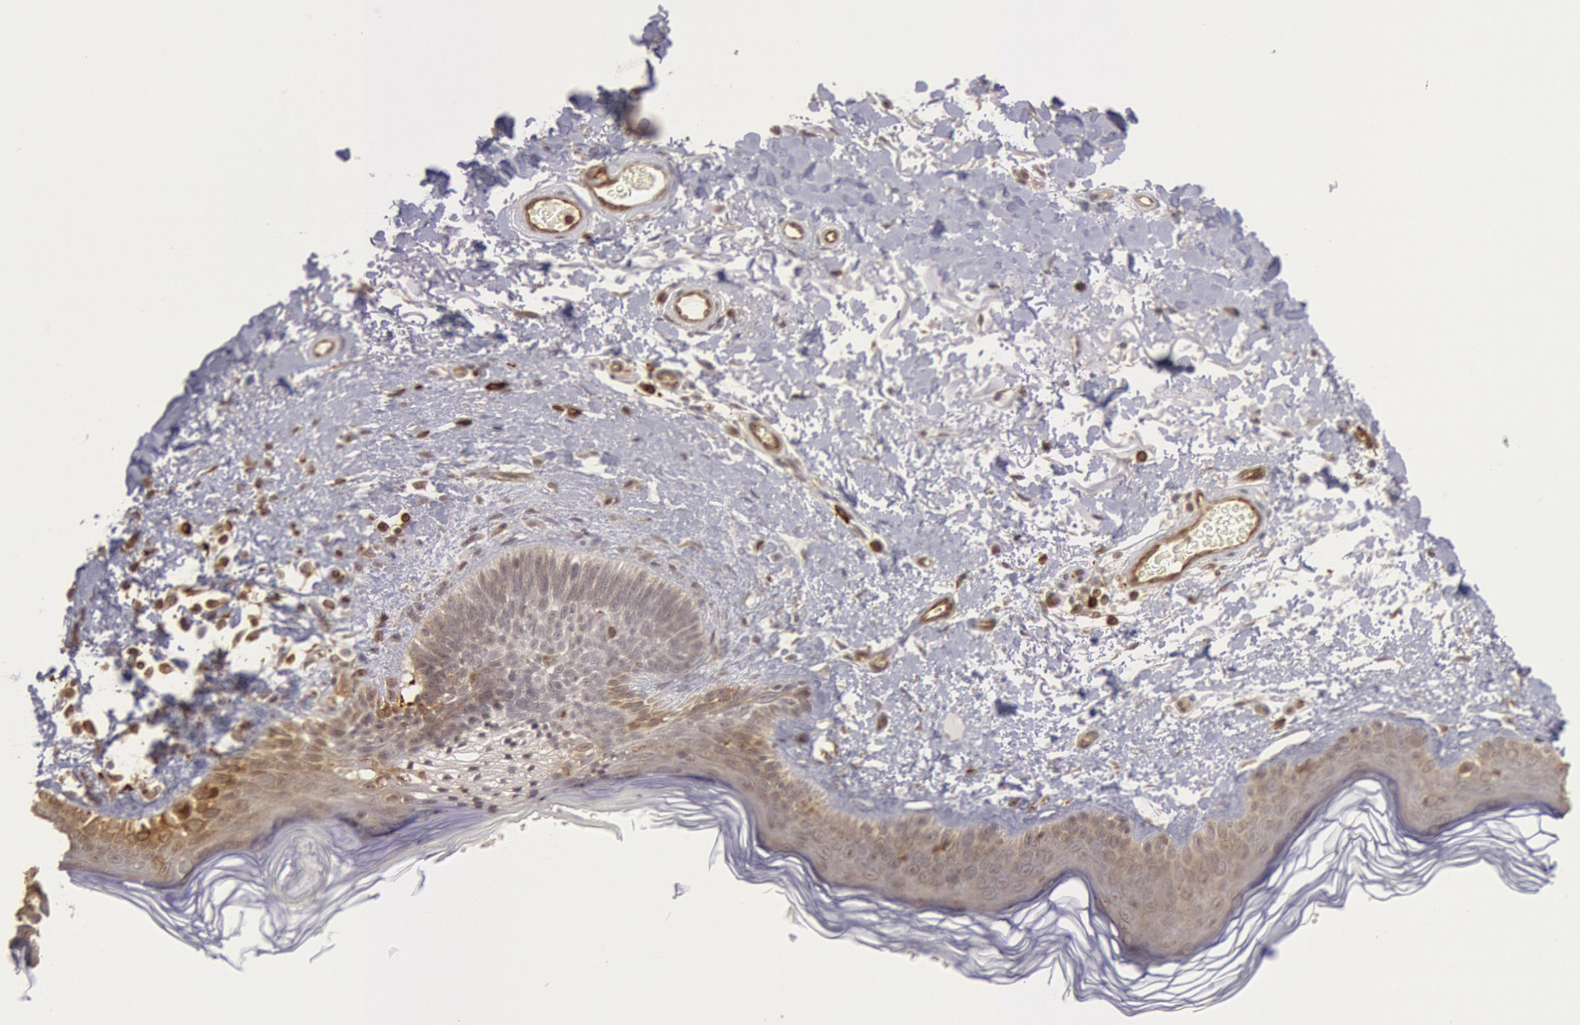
{"staining": {"intensity": "weak", "quantity": ">75%", "location": "cytoplasmic/membranous"}, "tissue": "skin", "cell_type": "Fibroblasts", "image_type": "normal", "snomed": [{"axis": "morphology", "description": "Normal tissue, NOS"}, {"axis": "topography", "description": "Skin"}], "caption": "This is an image of IHC staining of normal skin, which shows weak expression in the cytoplasmic/membranous of fibroblasts.", "gene": "ENSG00000250264", "patient": {"sex": "male", "age": 63}}